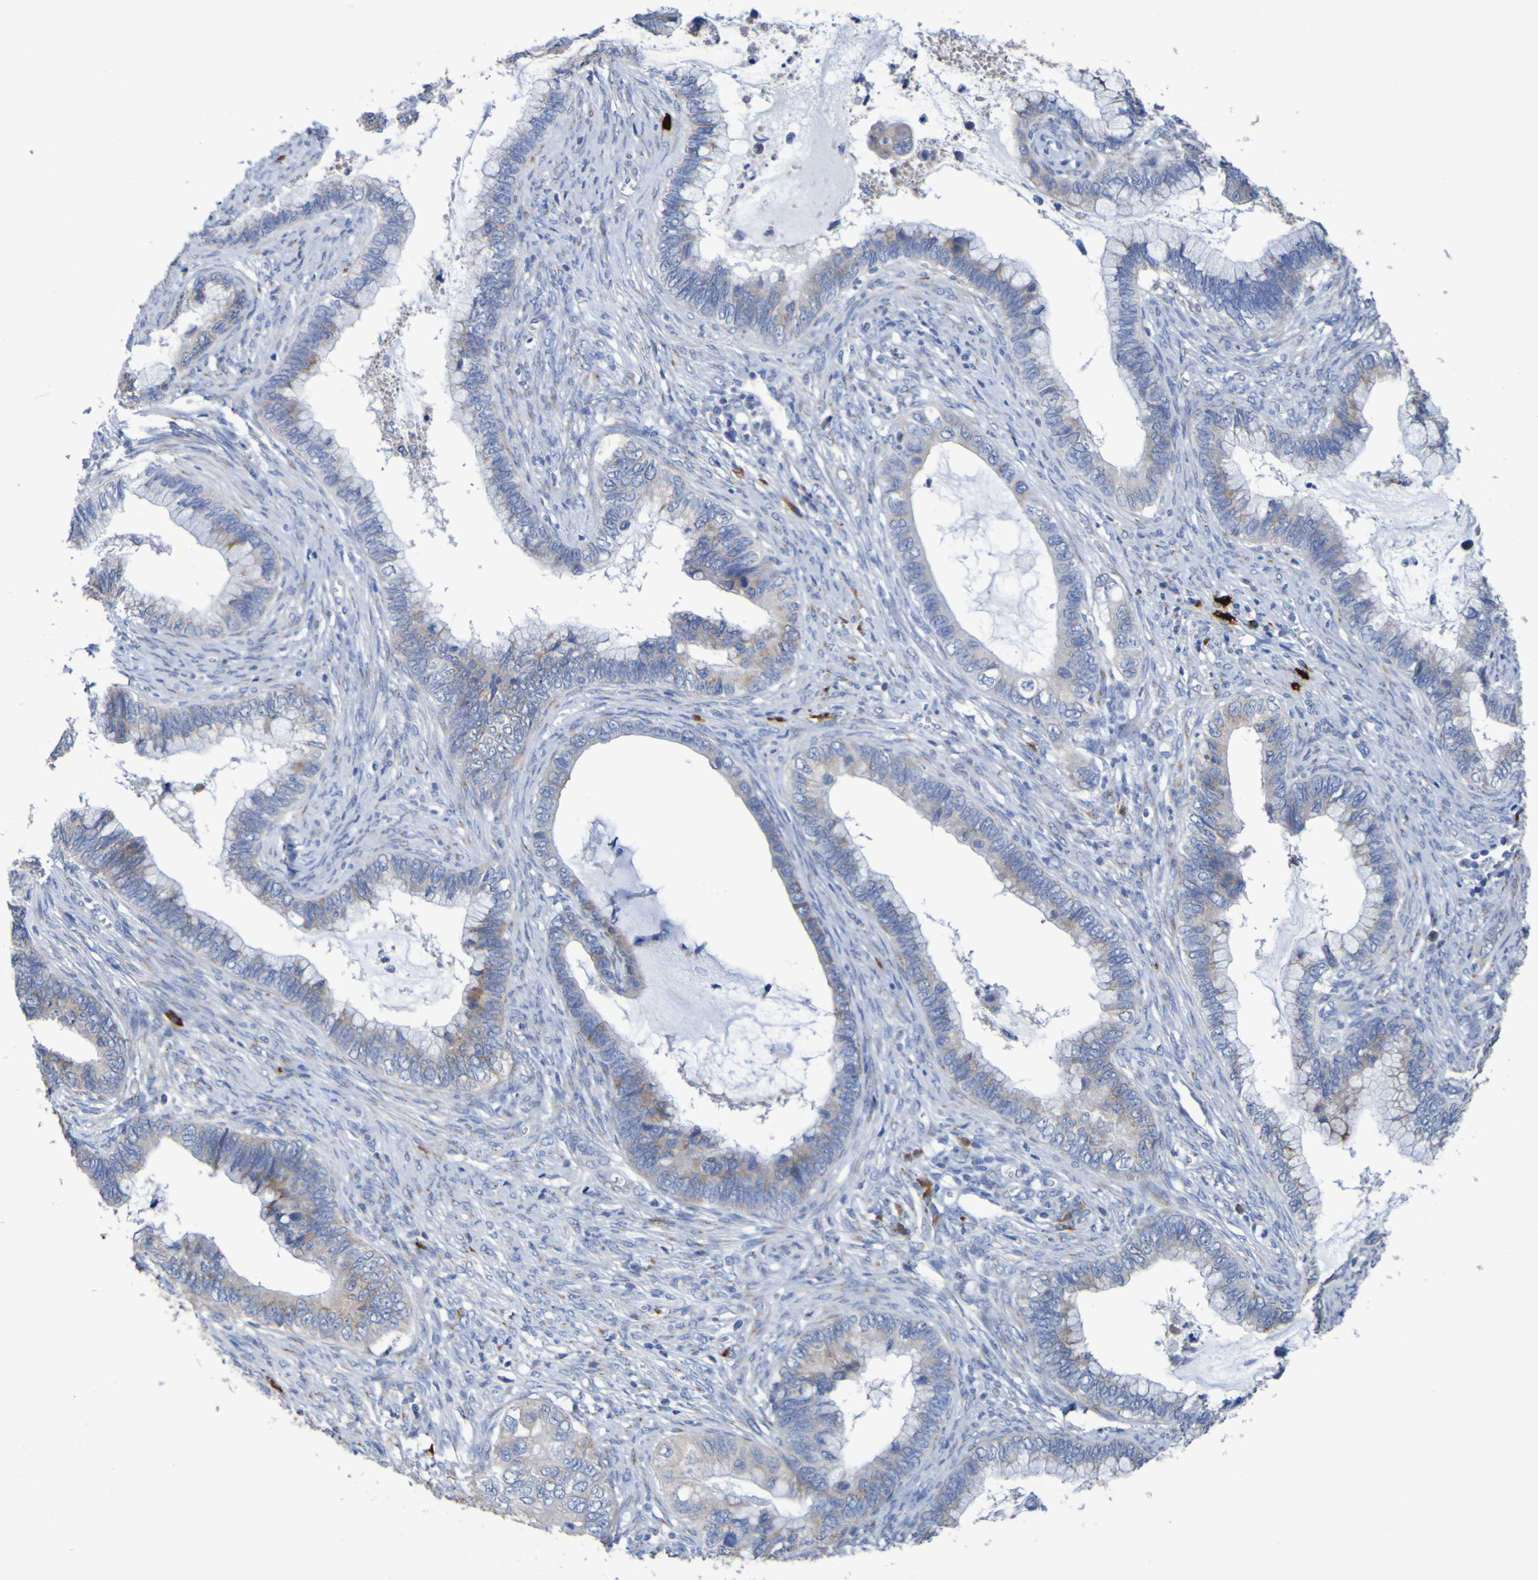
{"staining": {"intensity": "weak", "quantity": "25%-75%", "location": "cytoplasmic/membranous"}, "tissue": "cervical cancer", "cell_type": "Tumor cells", "image_type": "cancer", "snomed": [{"axis": "morphology", "description": "Adenocarcinoma, NOS"}, {"axis": "topography", "description": "Cervix"}], "caption": "This image demonstrates IHC staining of human cervical adenocarcinoma, with low weak cytoplasmic/membranous staining in approximately 25%-75% of tumor cells.", "gene": "C11orf24", "patient": {"sex": "female", "age": 44}}